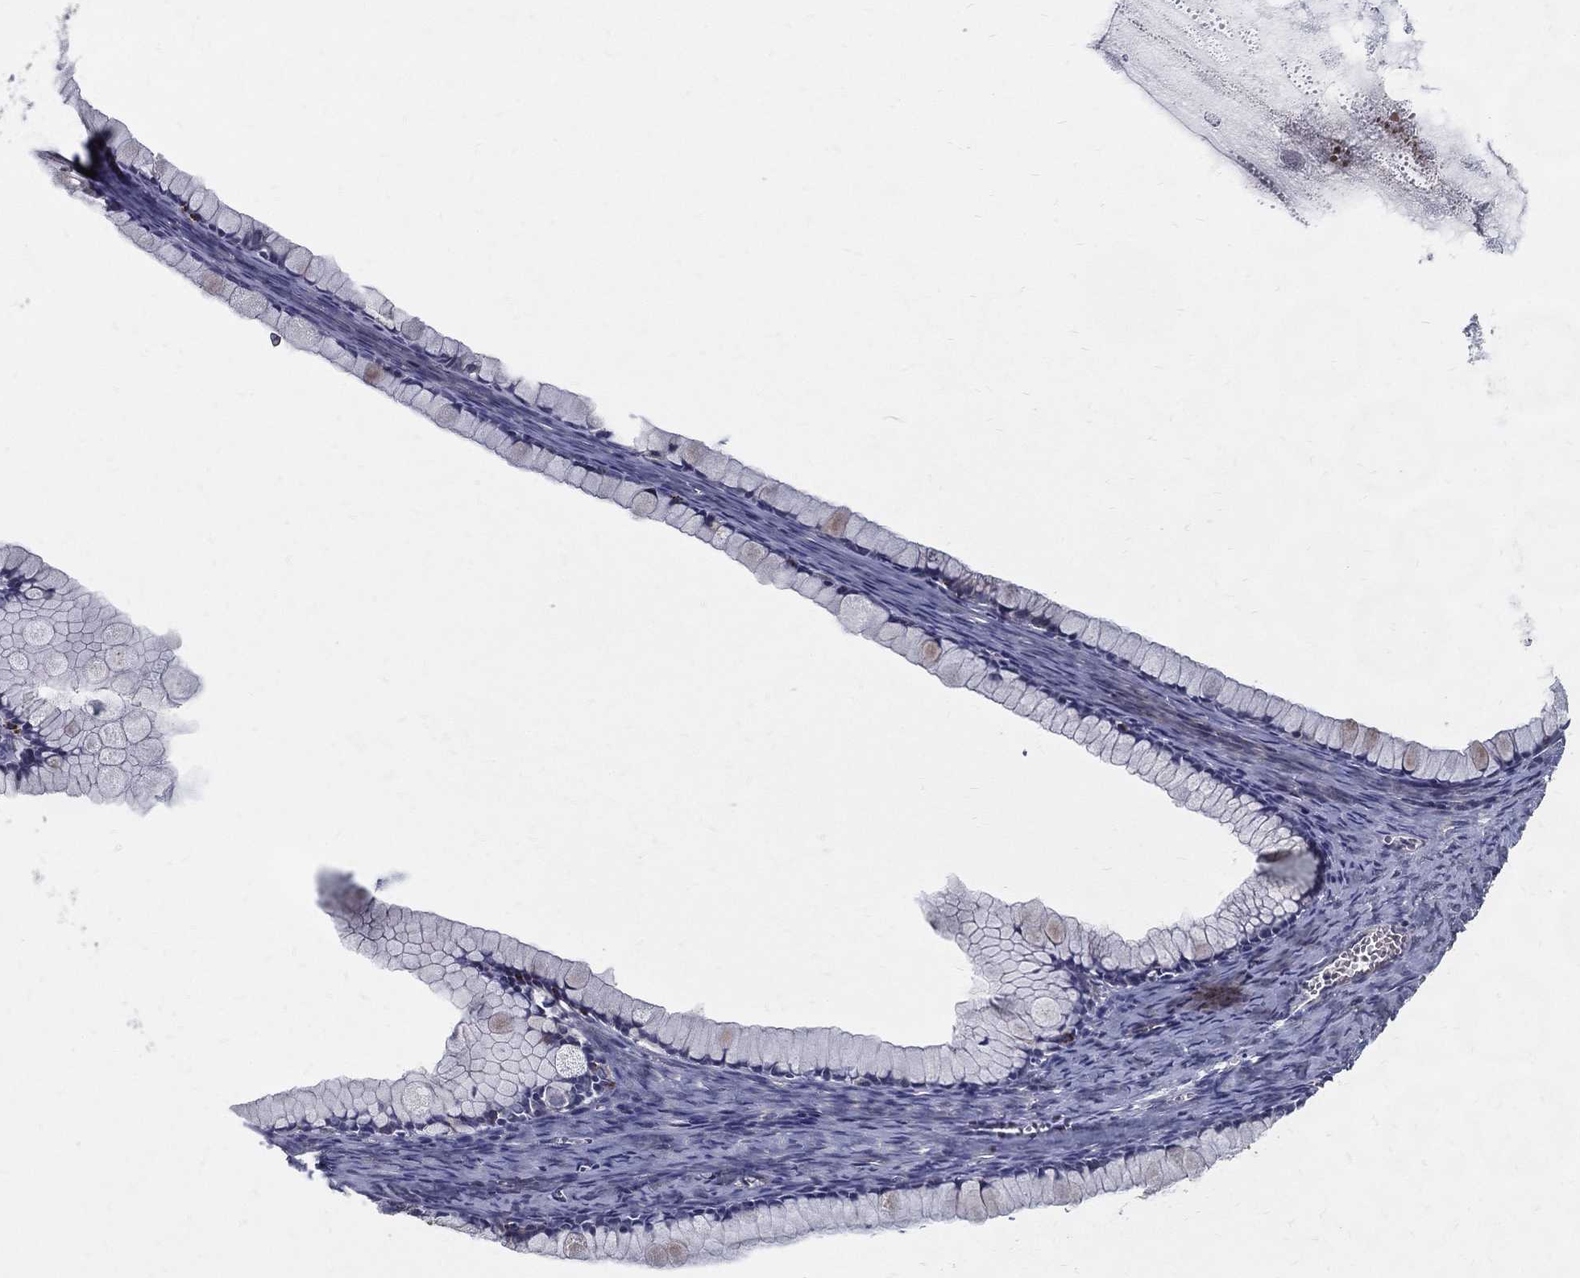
{"staining": {"intensity": "negative", "quantity": "none", "location": "none"}, "tissue": "ovarian cancer", "cell_type": "Tumor cells", "image_type": "cancer", "snomed": [{"axis": "morphology", "description": "Cystadenocarcinoma, mucinous, NOS"}, {"axis": "topography", "description": "Ovary"}], "caption": "An IHC image of ovarian cancer (mucinous cystadenocarcinoma) is shown. There is no staining in tumor cells of ovarian cancer (mucinous cystadenocarcinoma).", "gene": "MT-ND1", "patient": {"sex": "female", "age": 41}}